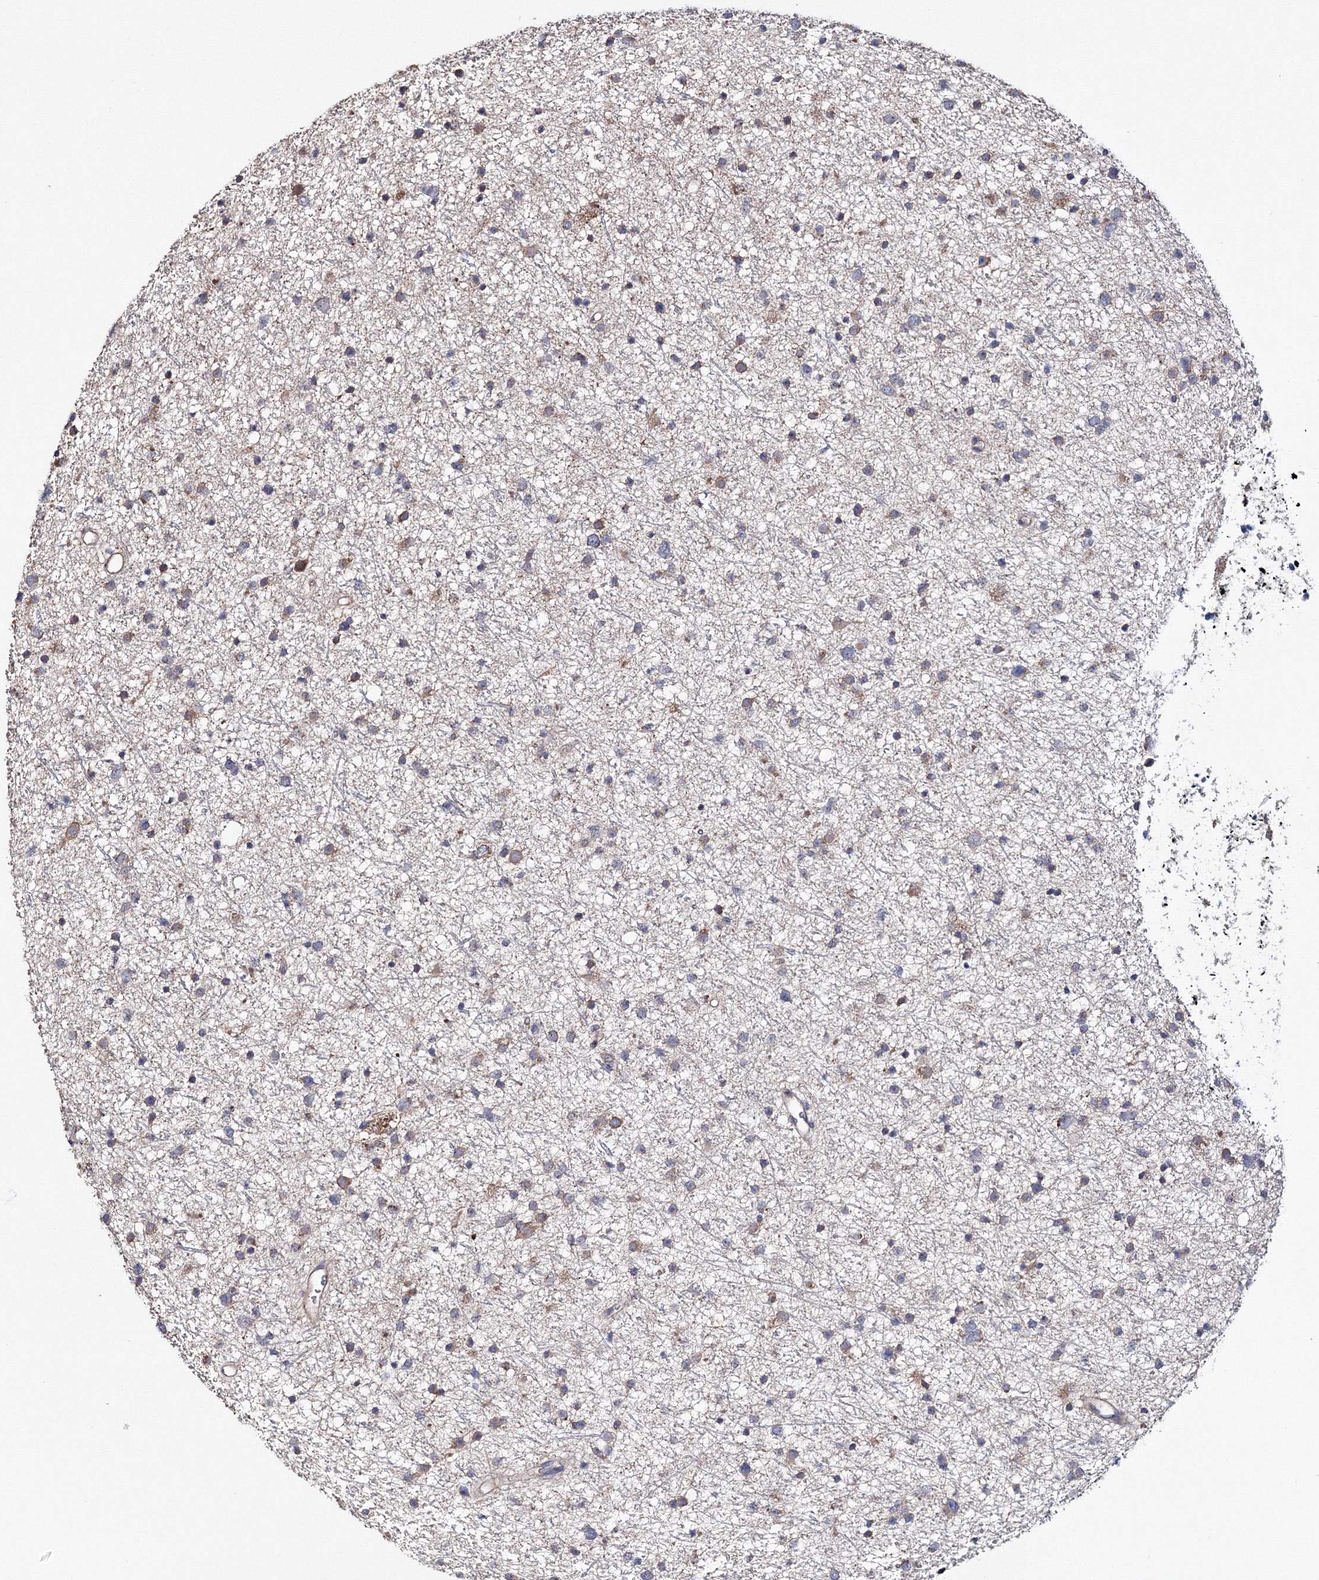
{"staining": {"intensity": "negative", "quantity": "none", "location": "none"}, "tissue": "glioma", "cell_type": "Tumor cells", "image_type": "cancer", "snomed": [{"axis": "morphology", "description": "Glioma, malignant, Low grade"}, {"axis": "topography", "description": "Cerebral cortex"}], "caption": "Immunohistochemistry of human malignant glioma (low-grade) shows no staining in tumor cells. Brightfield microscopy of immunohistochemistry (IHC) stained with DAB (brown) and hematoxylin (blue), captured at high magnification.", "gene": "PPP2R2B", "patient": {"sex": "female", "age": 39}}